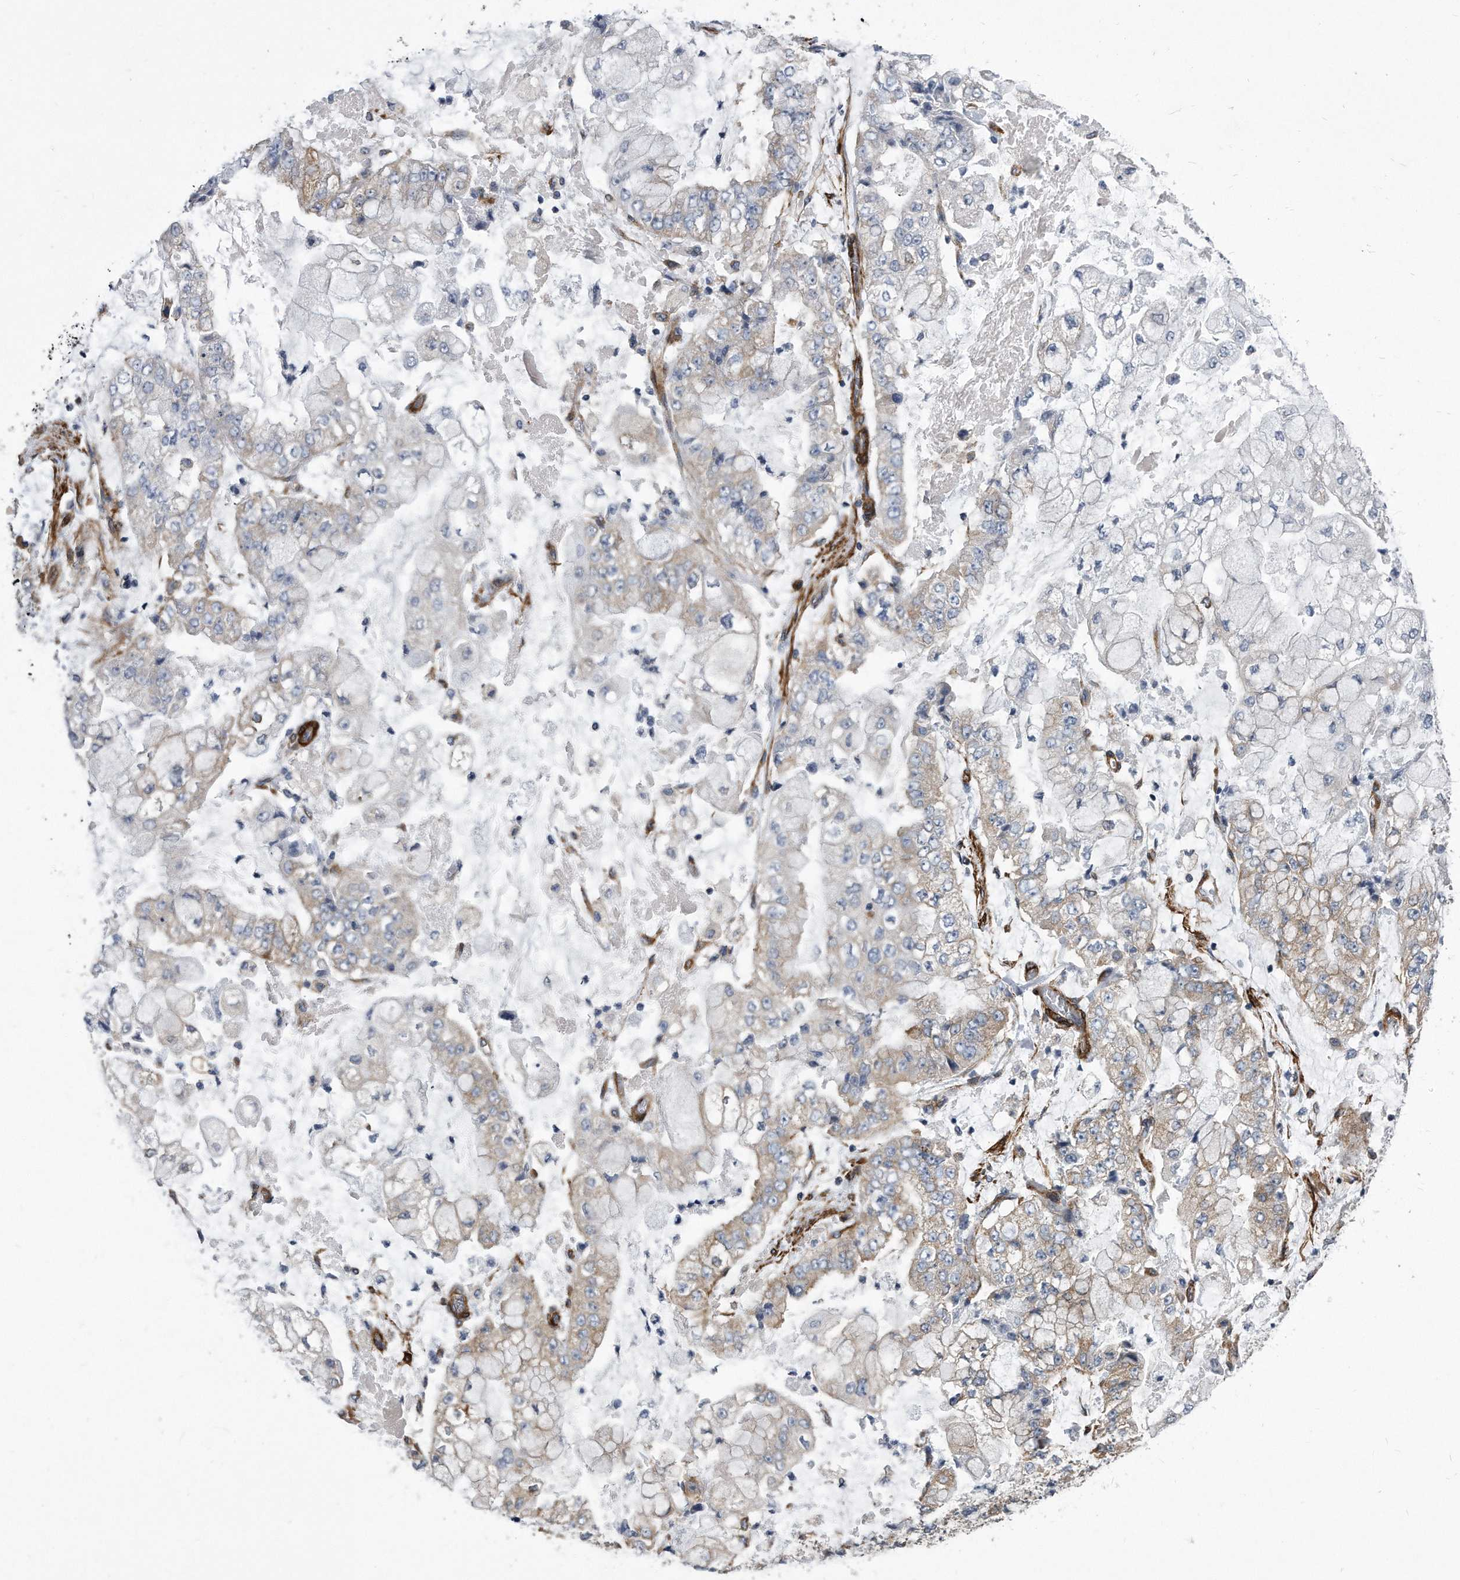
{"staining": {"intensity": "weak", "quantity": "<25%", "location": "cytoplasmic/membranous"}, "tissue": "stomach cancer", "cell_type": "Tumor cells", "image_type": "cancer", "snomed": [{"axis": "morphology", "description": "Adenocarcinoma, NOS"}, {"axis": "topography", "description": "Stomach"}], "caption": "Stomach cancer (adenocarcinoma) was stained to show a protein in brown. There is no significant expression in tumor cells. (Stains: DAB (3,3'-diaminobenzidine) immunohistochemistry with hematoxylin counter stain, Microscopy: brightfield microscopy at high magnification).", "gene": "EIF2B4", "patient": {"sex": "male", "age": 76}}